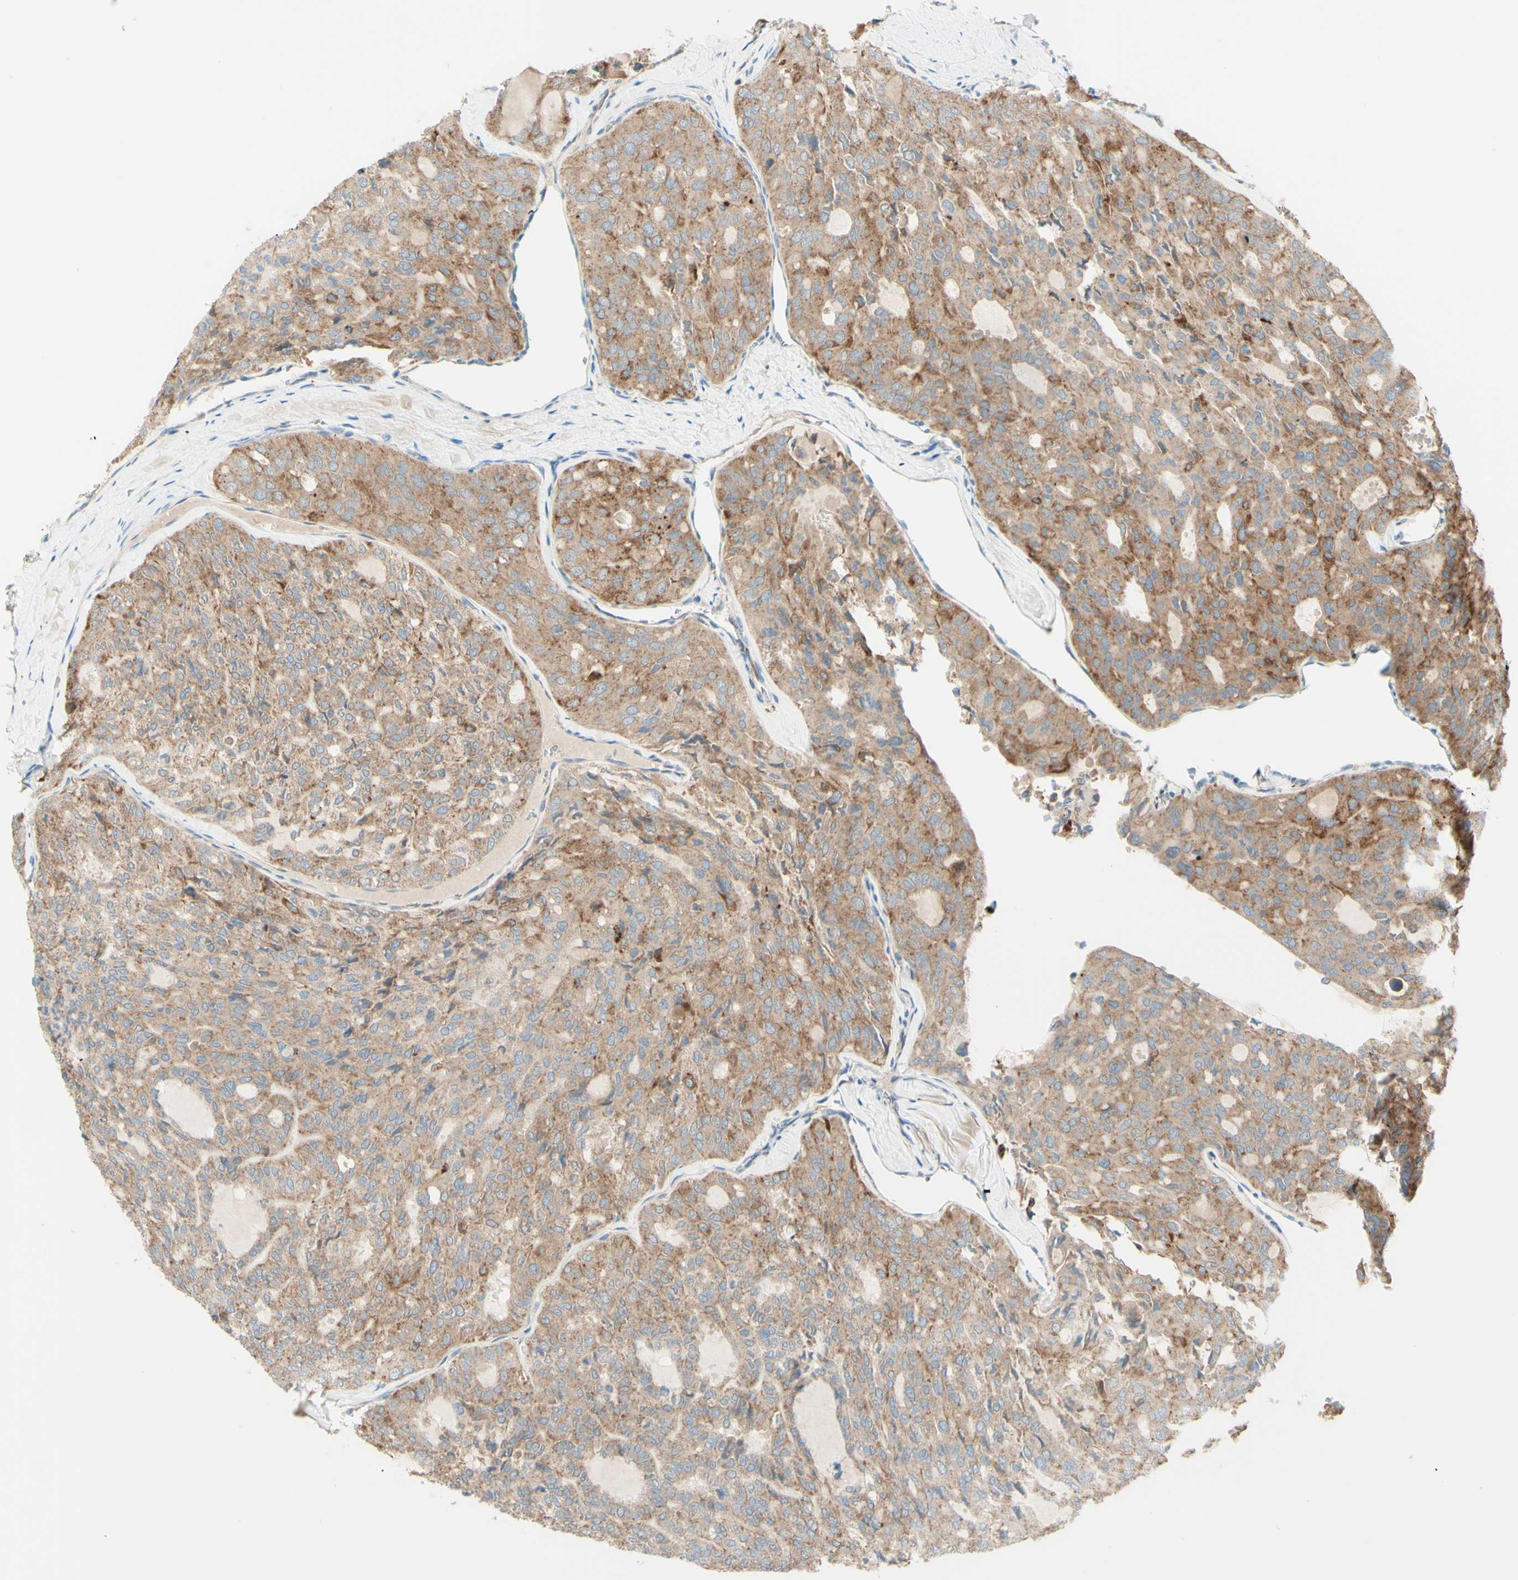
{"staining": {"intensity": "moderate", "quantity": ">75%", "location": "cytoplasmic/membranous"}, "tissue": "thyroid cancer", "cell_type": "Tumor cells", "image_type": "cancer", "snomed": [{"axis": "morphology", "description": "Follicular adenoma carcinoma, NOS"}, {"axis": "topography", "description": "Thyroid gland"}], "caption": "Follicular adenoma carcinoma (thyroid) stained with IHC shows moderate cytoplasmic/membranous positivity in about >75% of tumor cells.", "gene": "ARMC10", "patient": {"sex": "male", "age": 75}}